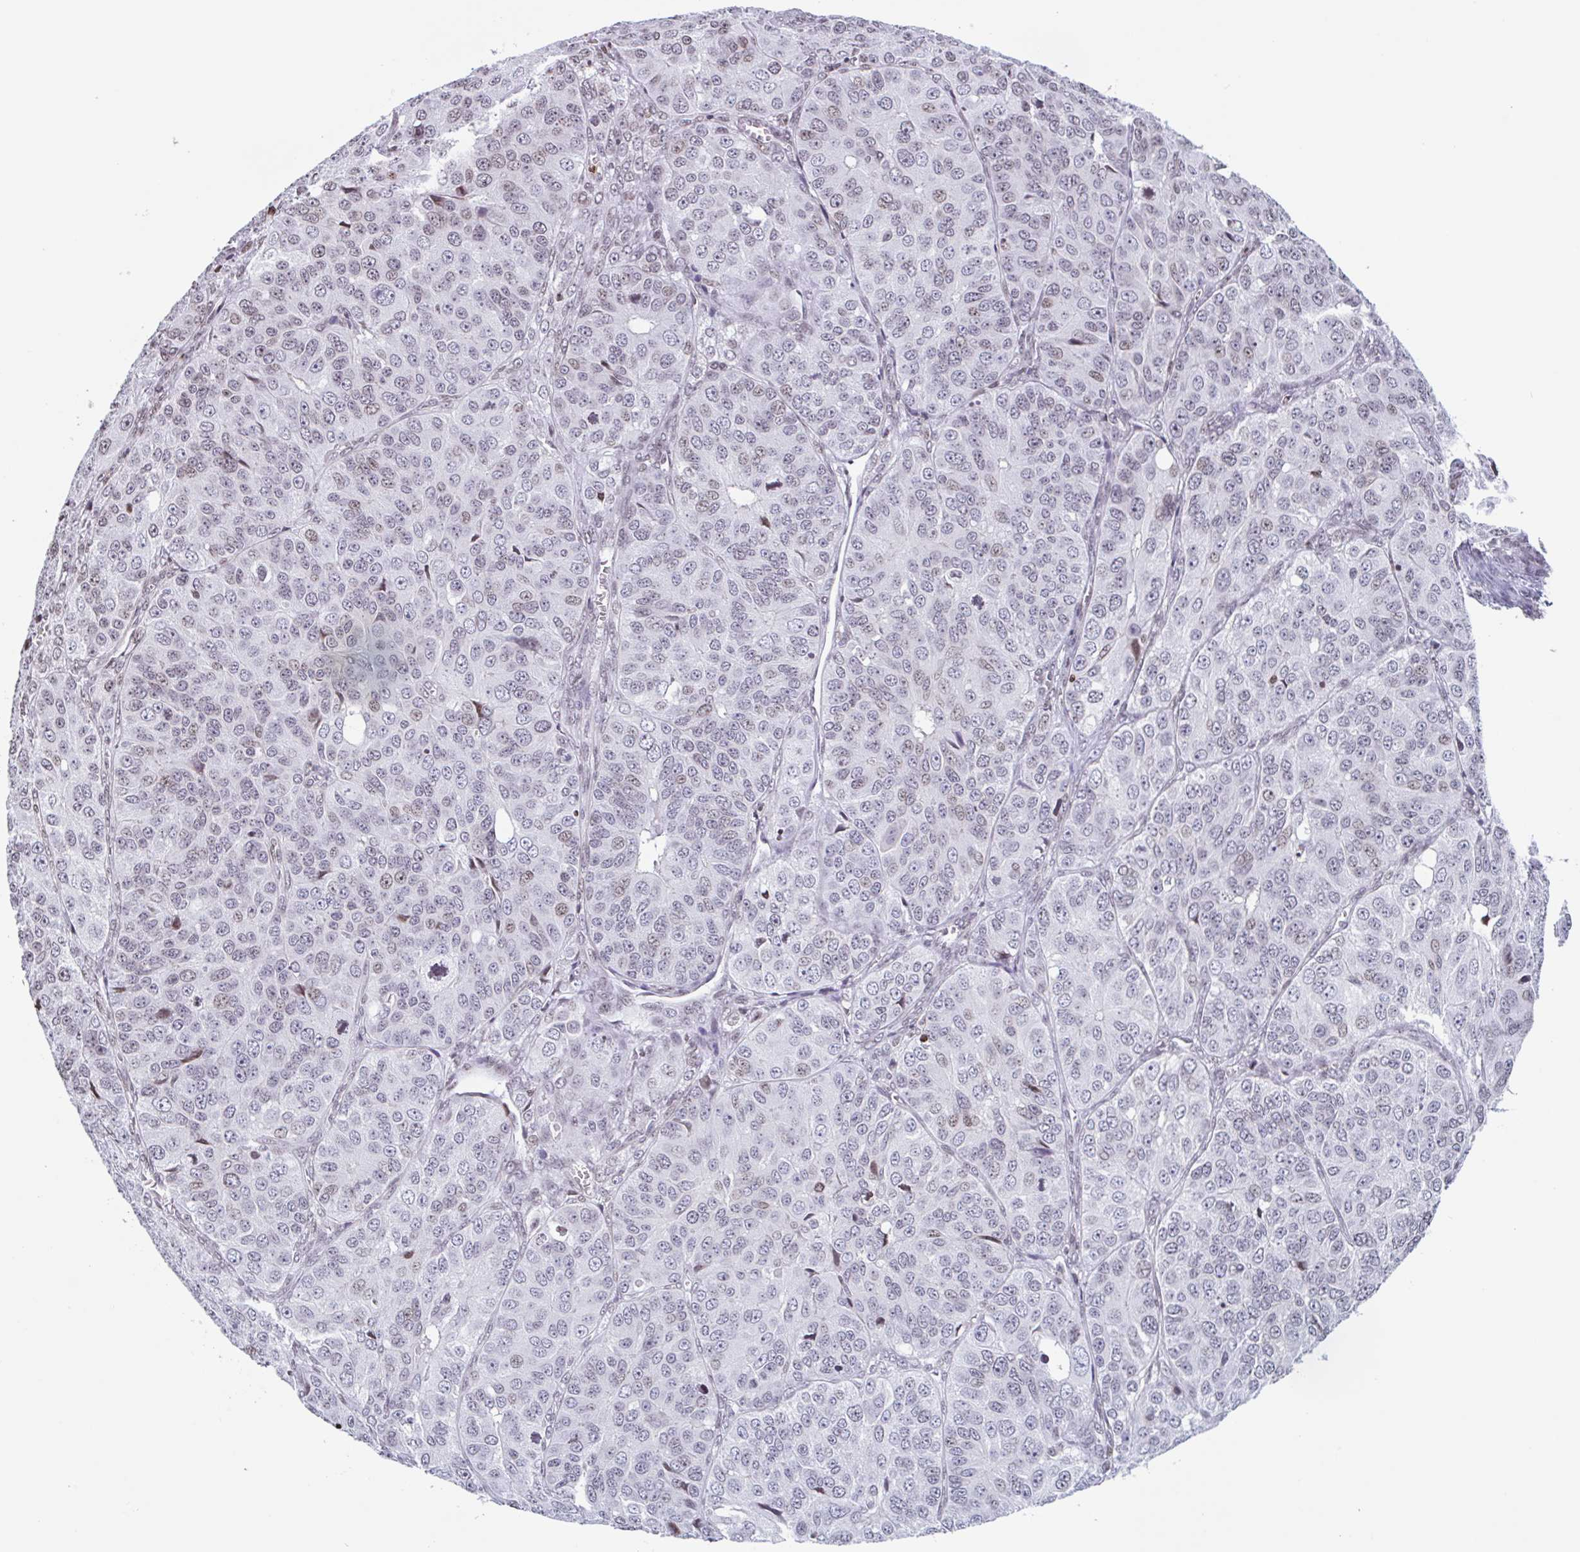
{"staining": {"intensity": "weak", "quantity": "25%-75%", "location": "nuclear"}, "tissue": "ovarian cancer", "cell_type": "Tumor cells", "image_type": "cancer", "snomed": [{"axis": "morphology", "description": "Carcinoma, endometroid"}, {"axis": "topography", "description": "Ovary"}], "caption": "Weak nuclear expression is present in approximately 25%-75% of tumor cells in ovarian cancer.", "gene": "NOL6", "patient": {"sex": "female", "age": 51}}